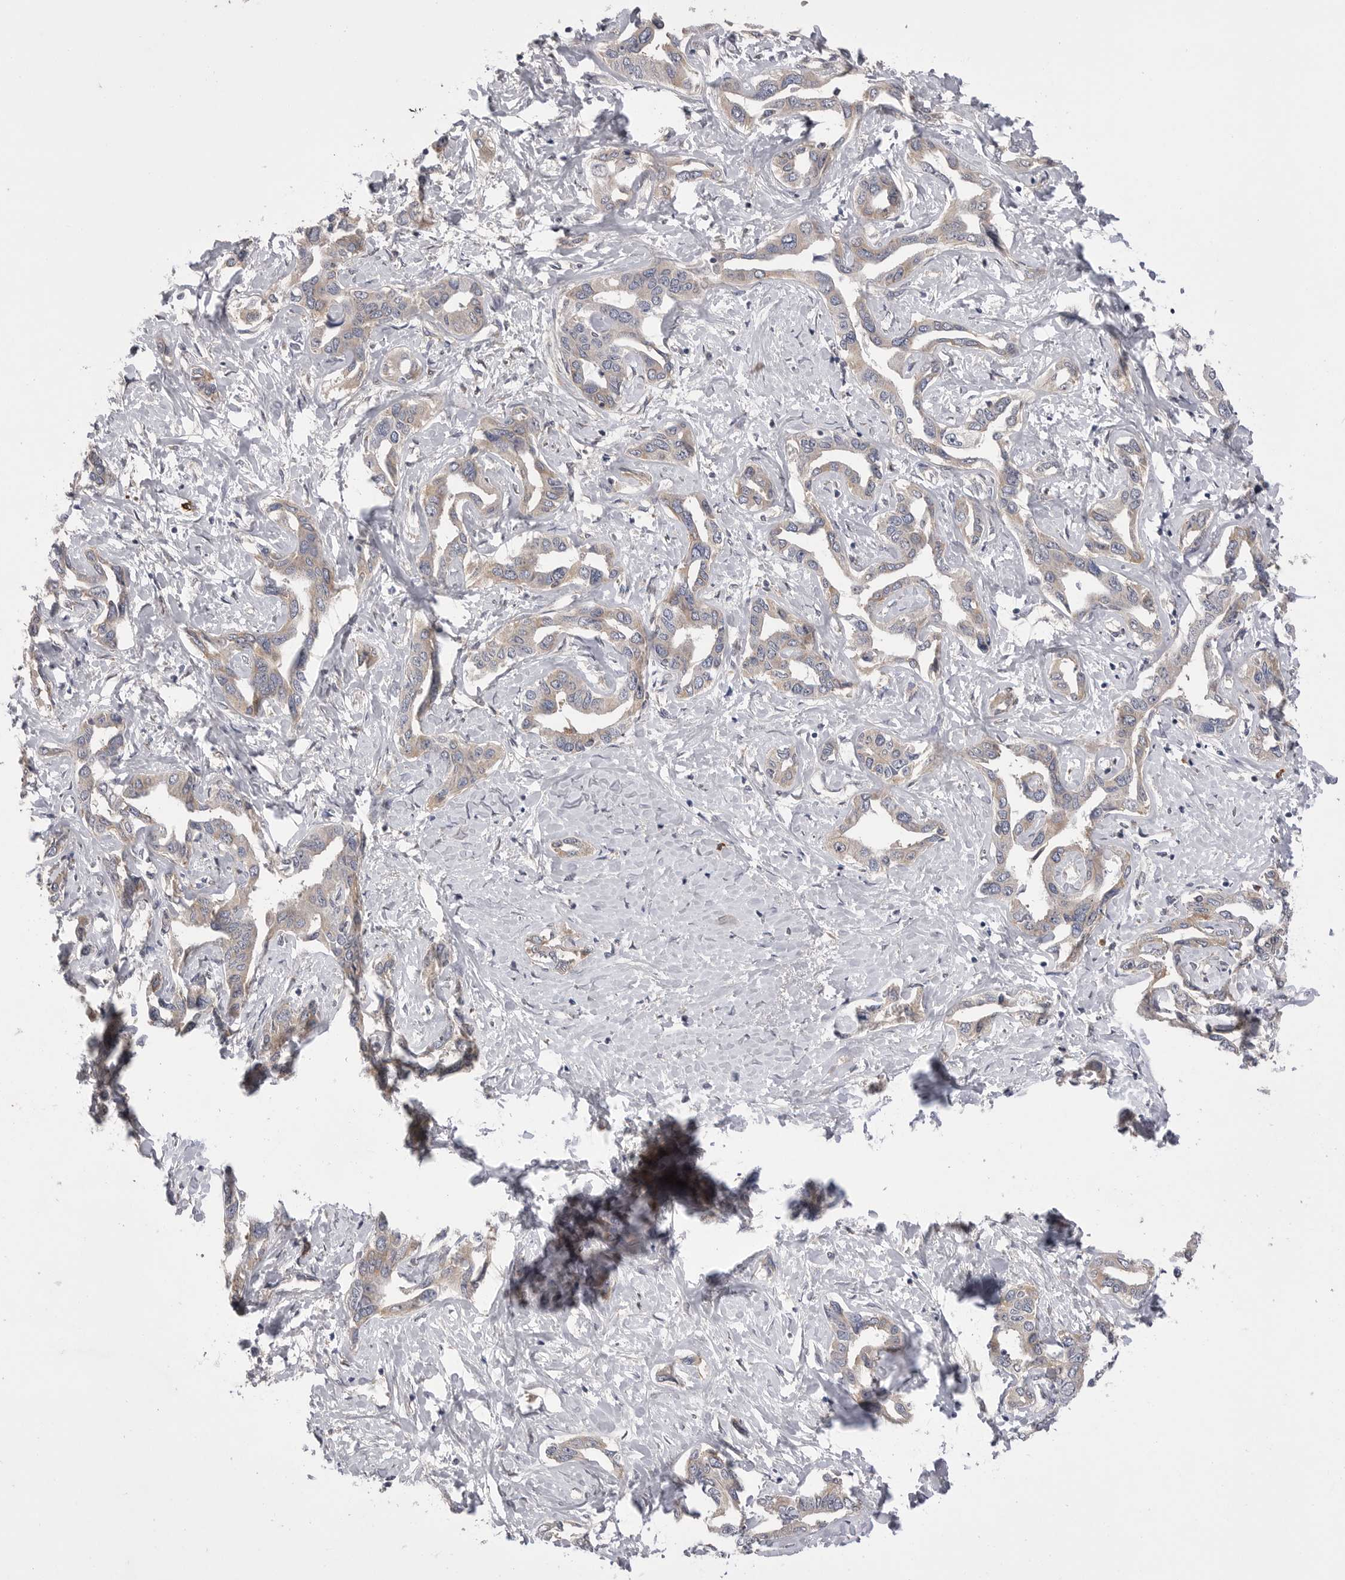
{"staining": {"intensity": "weak", "quantity": "<25%", "location": "cytoplasmic/membranous"}, "tissue": "liver cancer", "cell_type": "Tumor cells", "image_type": "cancer", "snomed": [{"axis": "morphology", "description": "Cholangiocarcinoma"}, {"axis": "topography", "description": "Liver"}], "caption": "This is an immunohistochemistry histopathology image of human liver cancer. There is no expression in tumor cells.", "gene": "VAC14", "patient": {"sex": "male", "age": 59}}